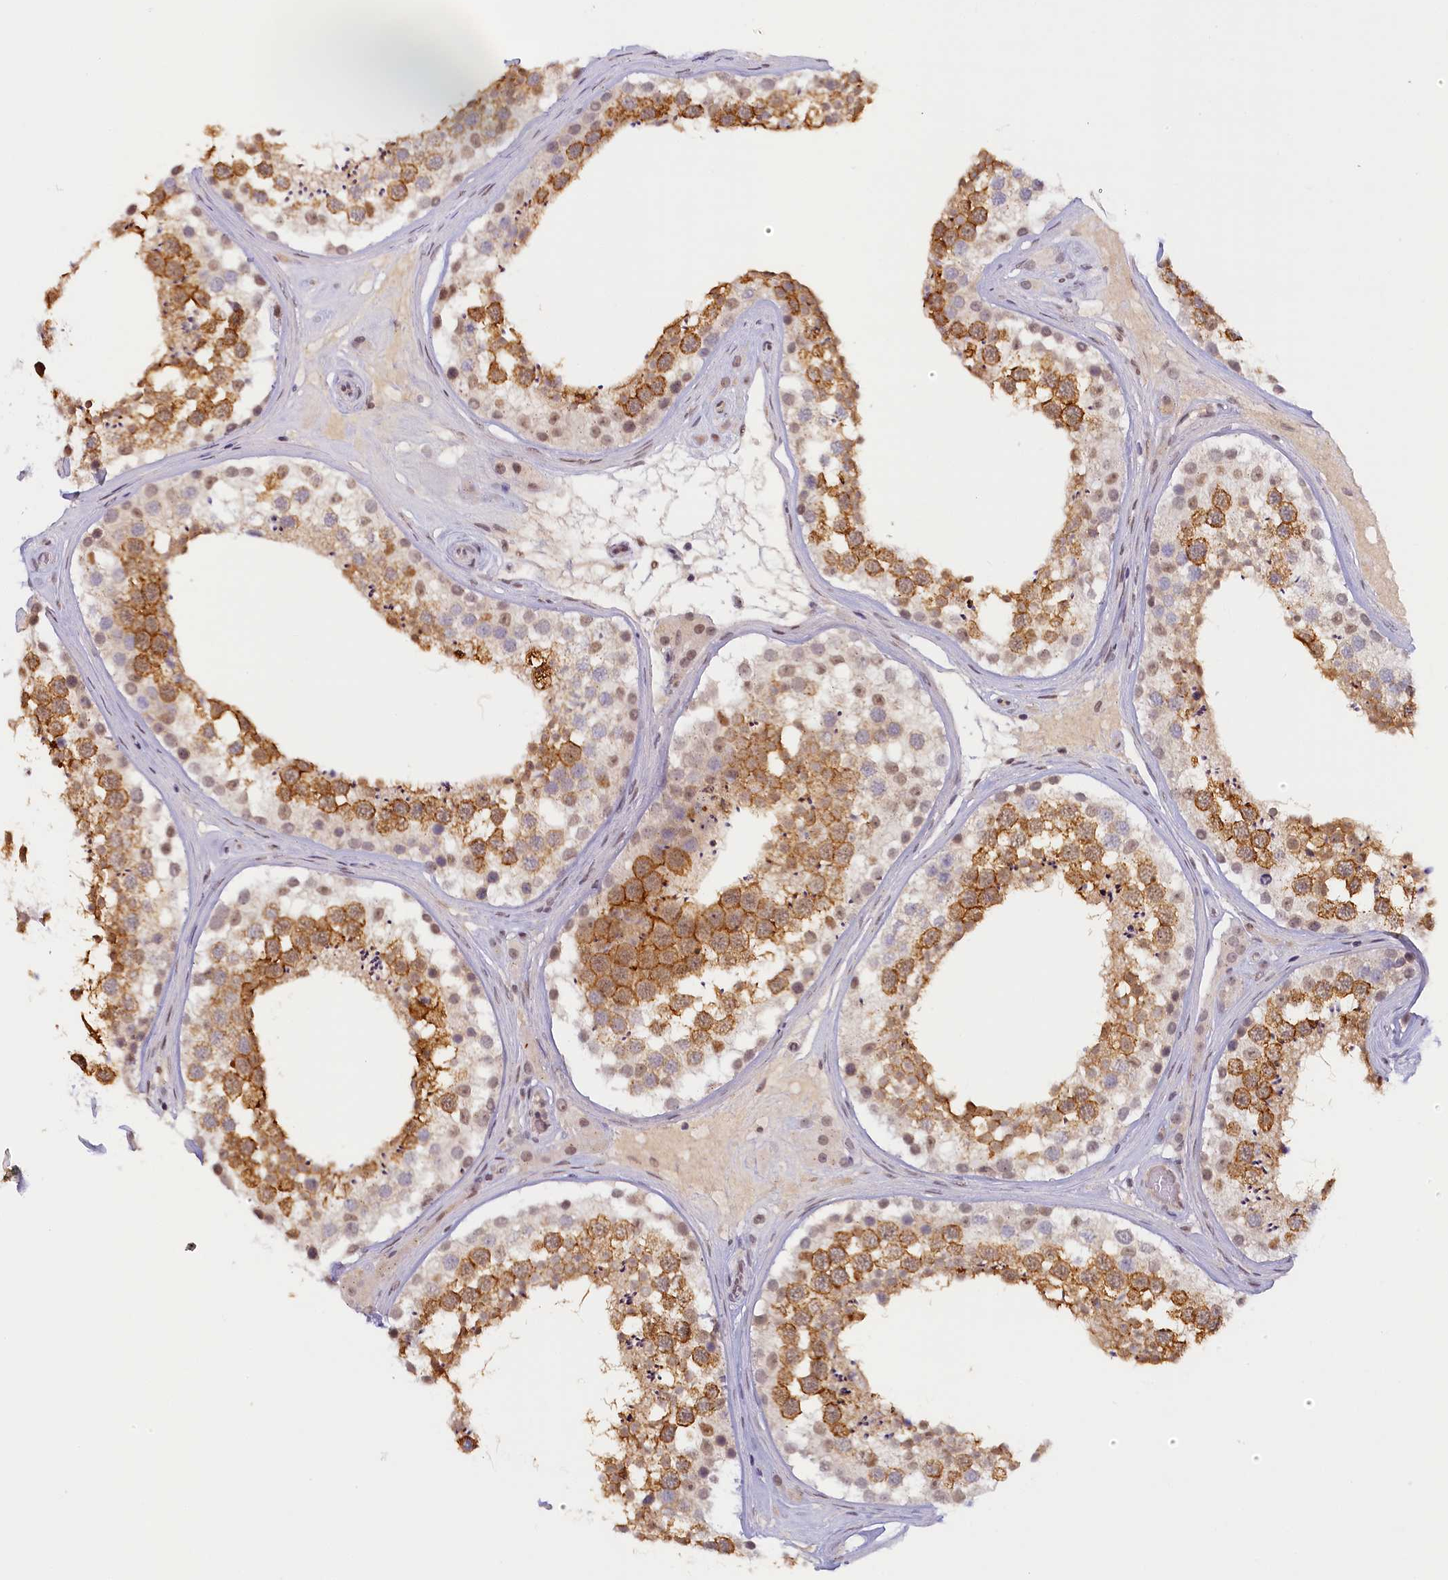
{"staining": {"intensity": "moderate", "quantity": ">75%", "location": "cytoplasmic/membranous"}, "tissue": "testis", "cell_type": "Cells in seminiferous ducts", "image_type": "normal", "snomed": [{"axis": "morphology", "description": "Normal tissue, NOS"}, {"axis": "topography", "description": "Testis"}], "caption": "This is an image of immunohistochemistry (IHC) staining of unremarkable testis, which shows moderate staining in the cytoplasmic/membranous of cells in seminiferous ducts.", "gene": "SEC31B", "patient": {"sex": "male", "age": 46}}